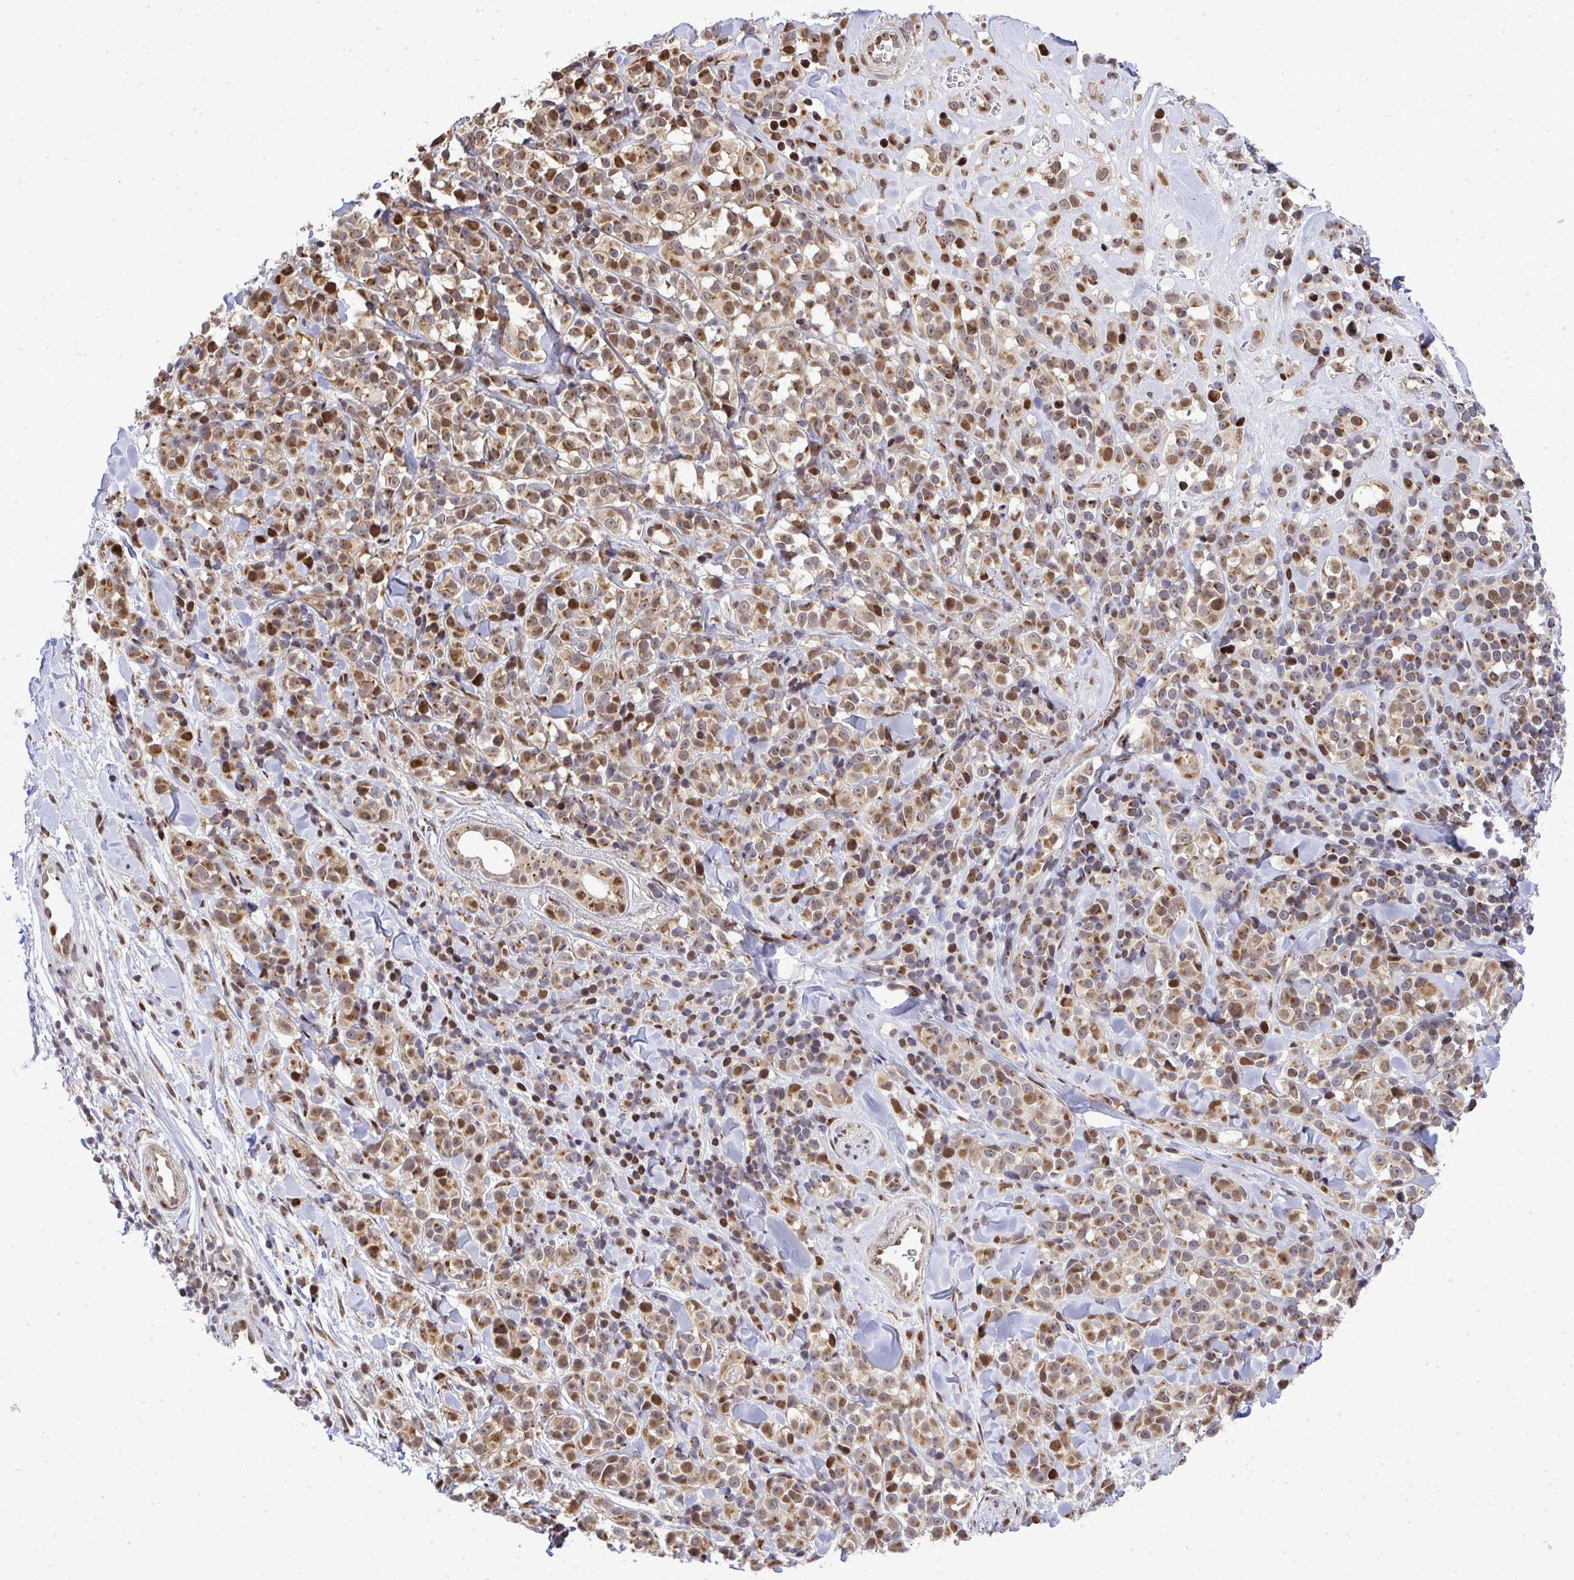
{"staining": {"intensity": "moderate", "quantity": ">75%", "location": "cytoplasmic/membranous"}, "tissue": "melanoma", "cell_type": "Tumor cells", "image_type": "cancer", "snomed": [{"axis": "morphology", "description": "Malignant melanoma, NOS"}, {"axis": "topography", "description": "Skin"}], "caption": "Immunohistochemistry image of malignant melanoma stained for a protein (brown), which exhibits medium levels of moderate cytoplasmic/membranous staining in approximately >75% of tumor cells.", "gene": "PIGY", "patient": {"sex": "male", "age": 85}}